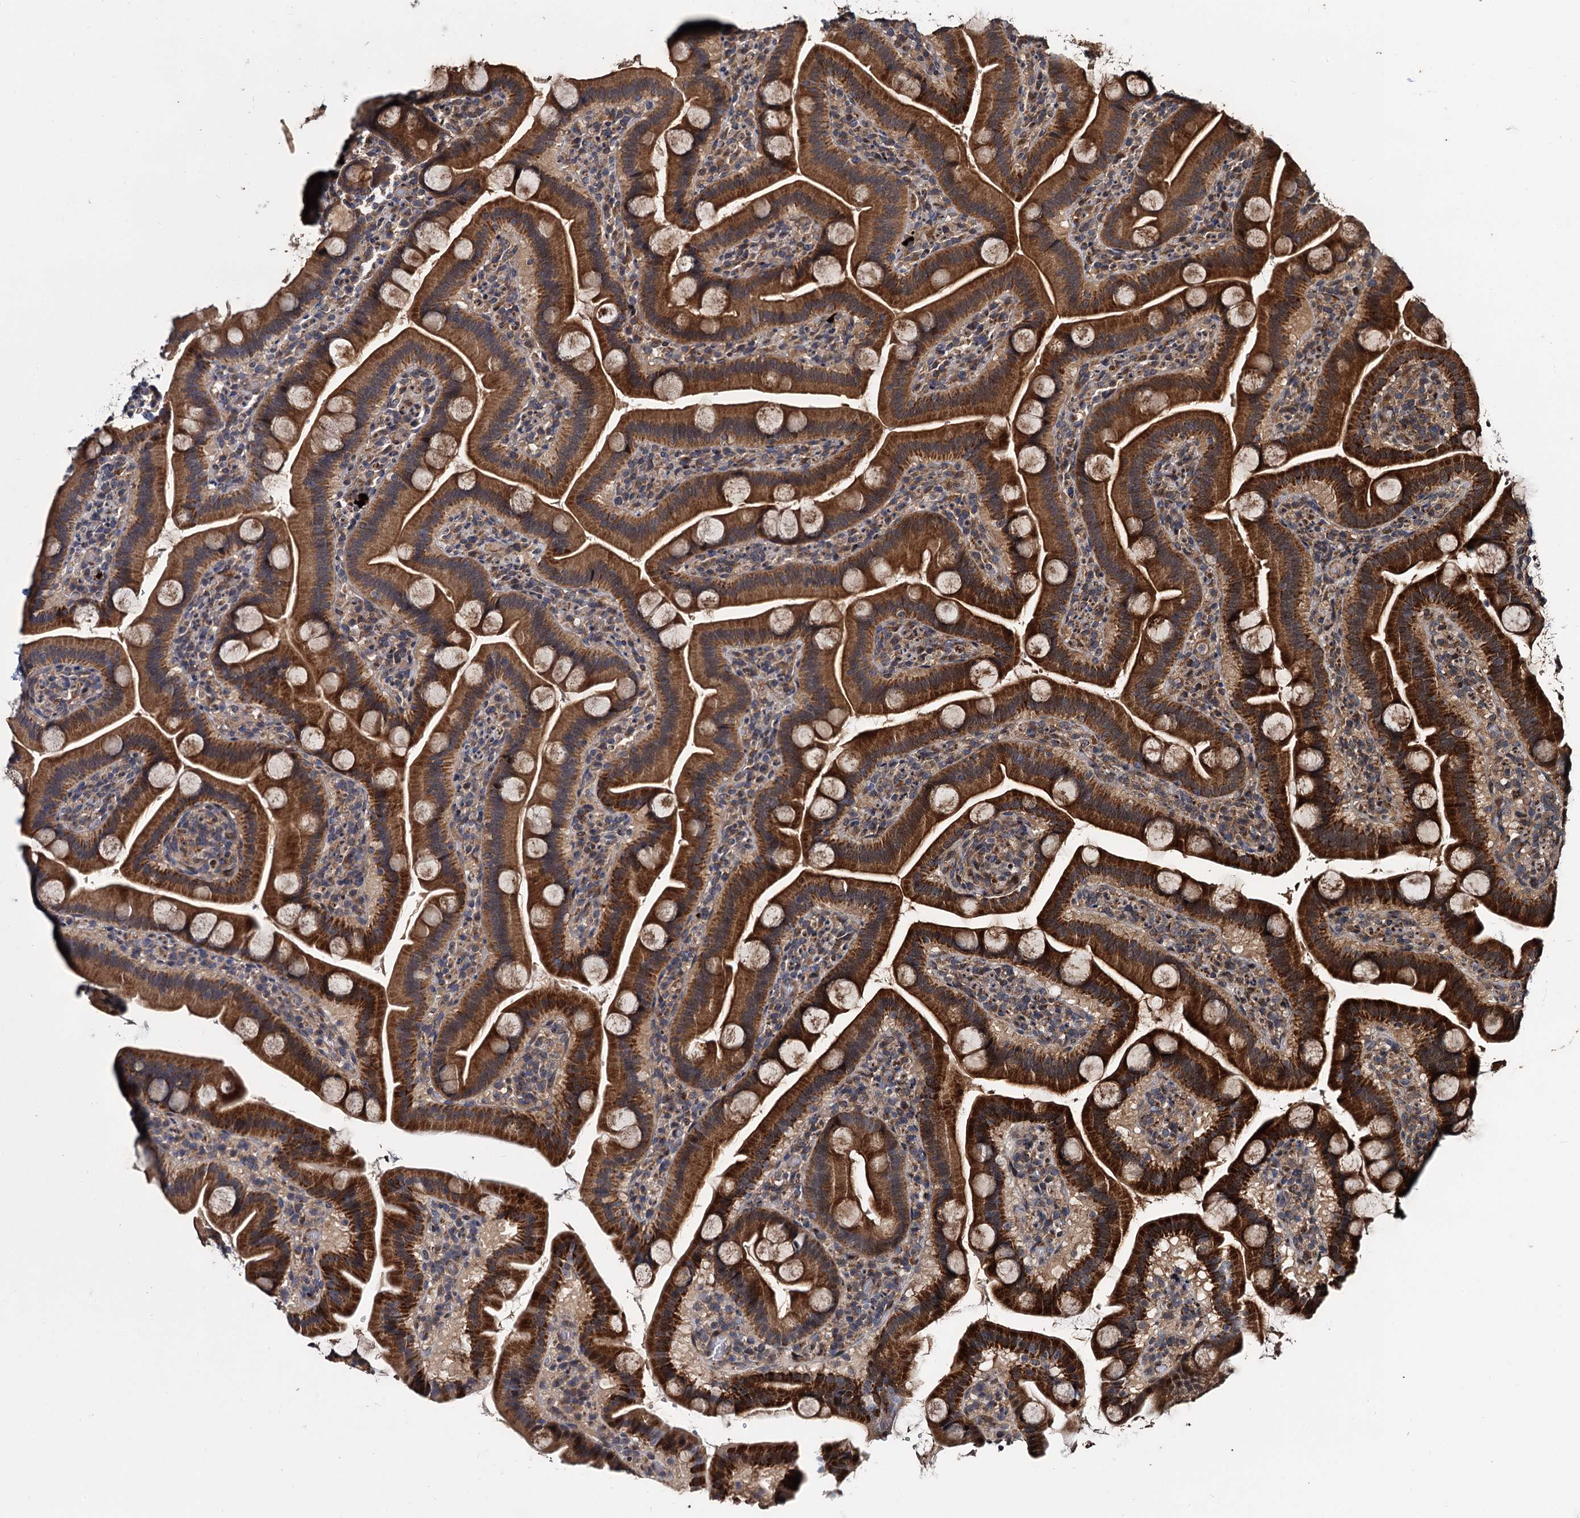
{"staining": {"intensity": "strong", "quantity": ">75%", "location": "cytoplasmic/membranous"}, "tissue": "duodenum", "cell_type": "Glandular cells", "image_type": "normal", "snomed": [{"axis": "morphology", "description": "Normal tissue, NOS"}, {"axis": "topography", "description": "Duodenum"}], "caption": "This image exhibits normal duodenum stained with immunohistochemistry to label a protein in brown. The cytoplasmic/membranous of glandular cells show strong positivity for the protein. Nuclei are counter-stained blue.", "gene": "ARHGAP42", "patient": {"sex": "male", "age": 55}}